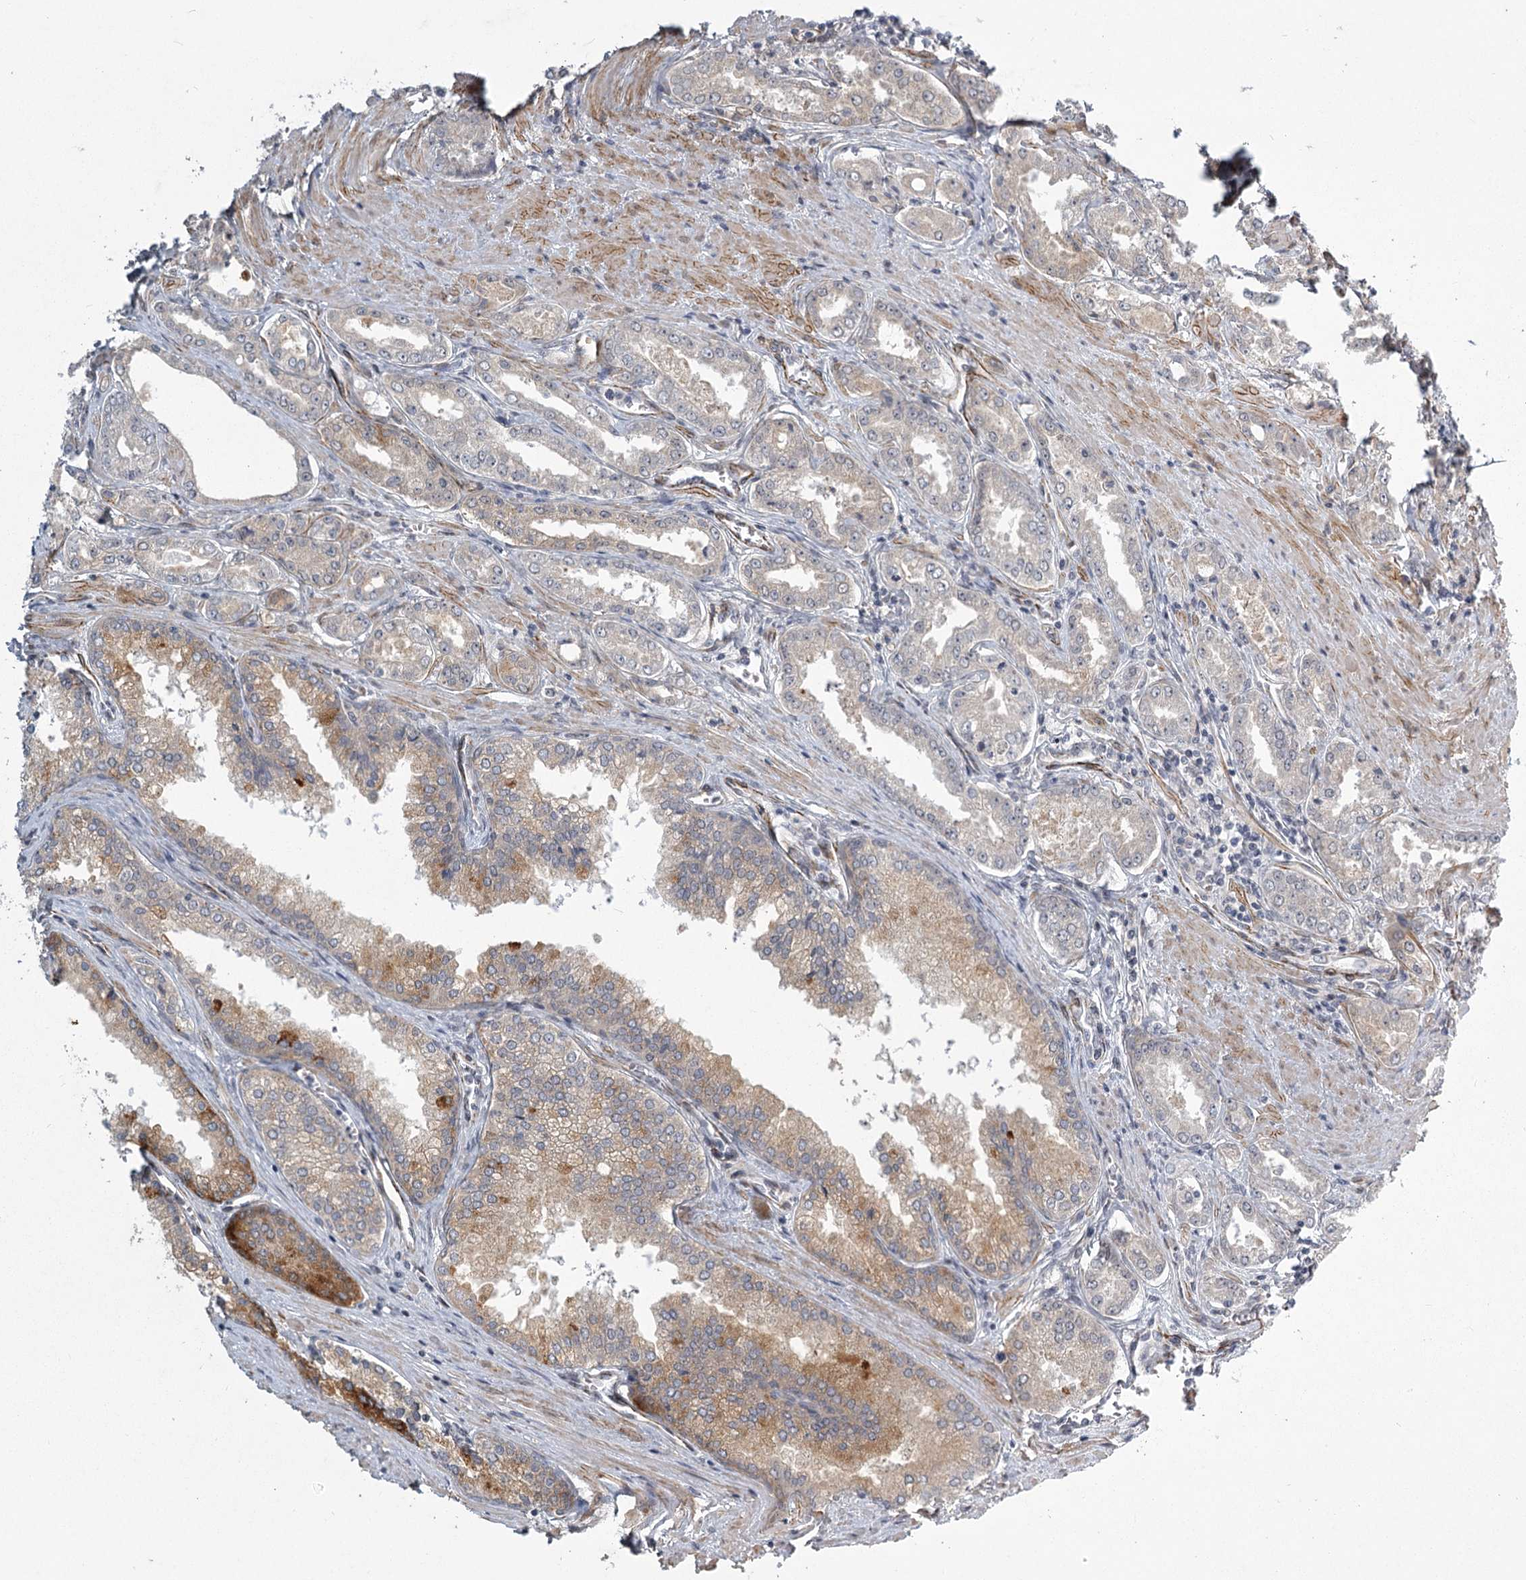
{"staining": {"intensity": "moderate", "quantity": "<25%", "location": "cytoplasmic/membranous"}, "tissue": "prostate cancer", "cell_type": "Tumor cells", "image_type": "cancer", "snomed": [{"axis": "morphology", "description": "Adenocarcinoma, High grade"}, {"axis": "topography", "description": "Prostate"}], "caption": "Immunohistochemical staining of prostate cancer (high-grade adenocarcinoma) demonstrates low levels of moderate cytoplasmic/membranous expression in about <25% of tumor cells. The staining was performed using DAB to visualize the protein expression in brown, while the nuclei were stained in blue with hematoxylin (Magnification: 20x).", "gene": "MEPE", "patient": {"sex": "male", "age": 72}}